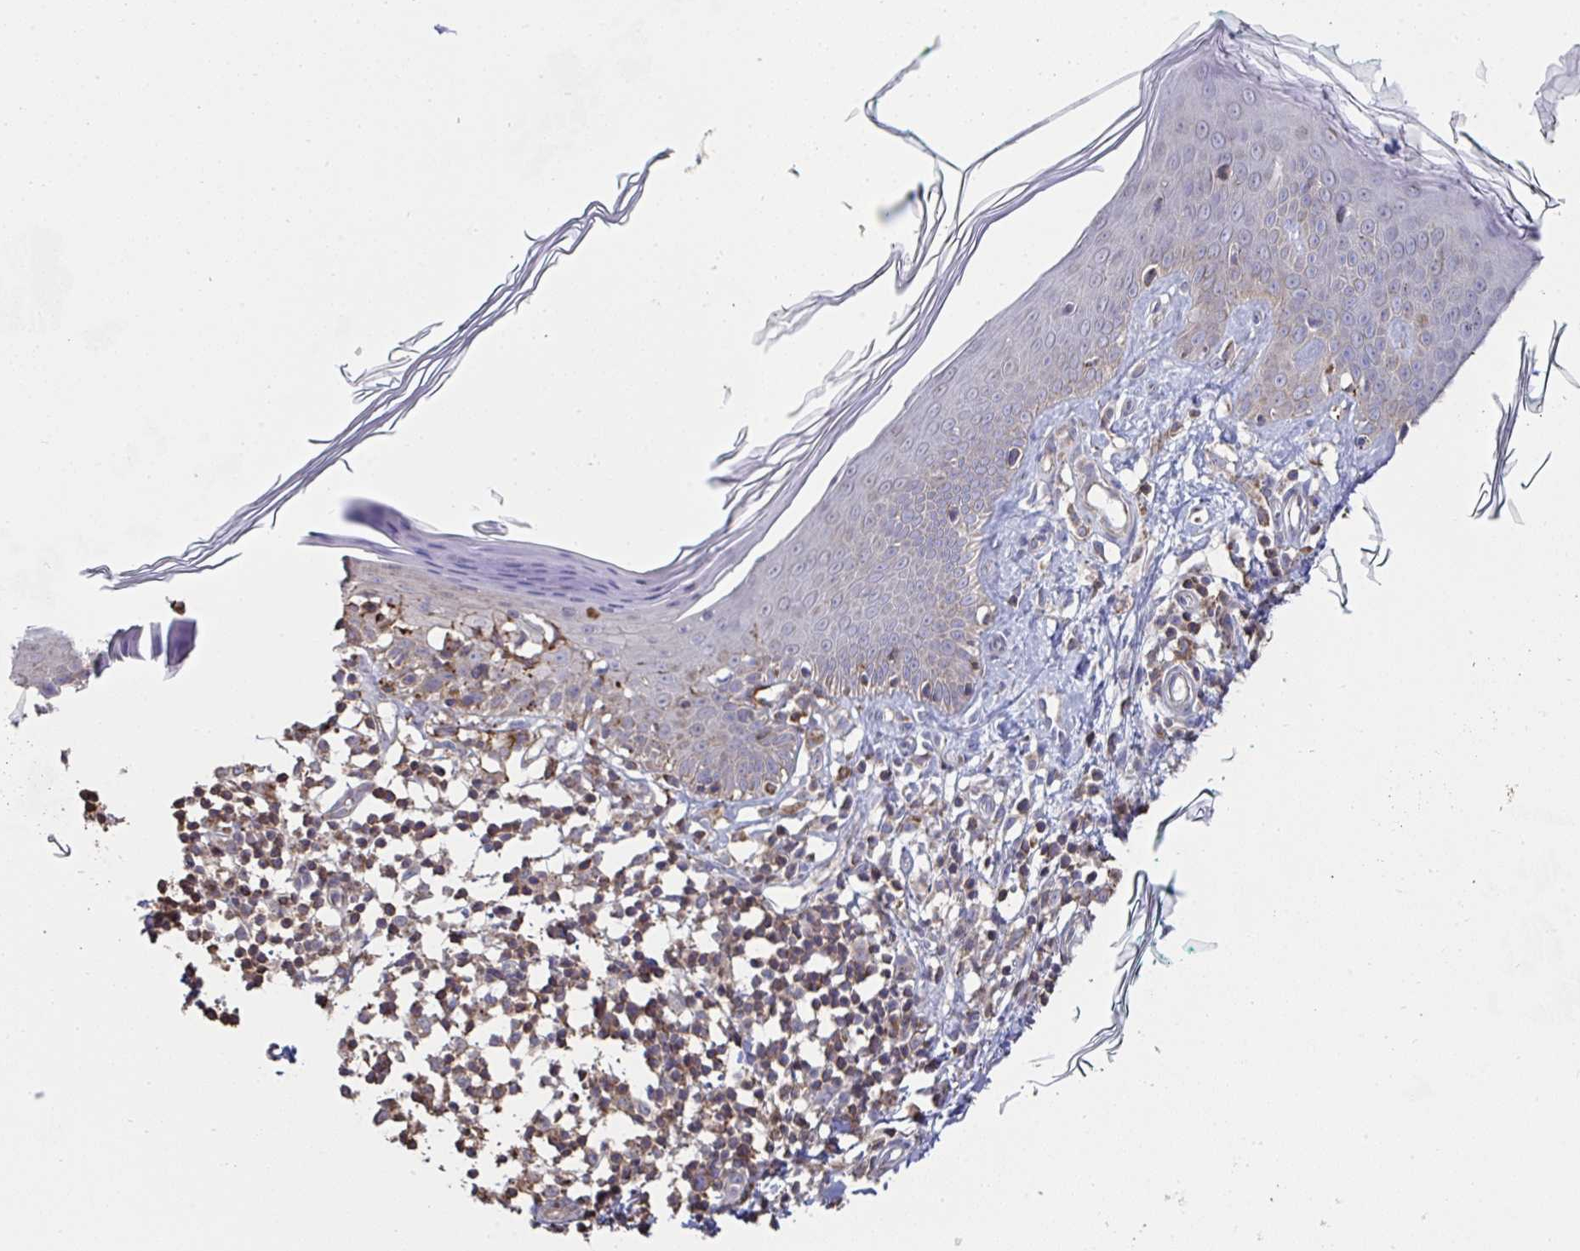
{"staining": {"intensity": "negative", "quantity": "none", "location": "none"}, "tissue": "skin", "cell_type": "Fibroblasts", "image_type": "normal", "snomed": [{"axis": "morphology", "description": "Normal tissue, NOS"}, {"axis": "topography", "description": "Skin"}, {"axis": "topography", "description": "Peripheral nerve tissue"}], "caption": "This histopathology image is of unremarkable skin stained with IHC to label a protein in brown with the nuclei are counter-stained blue. There is no staining in fibroblasts.", "gene": "DZANK1", "patient": {"sex": "female", "age": 45}}